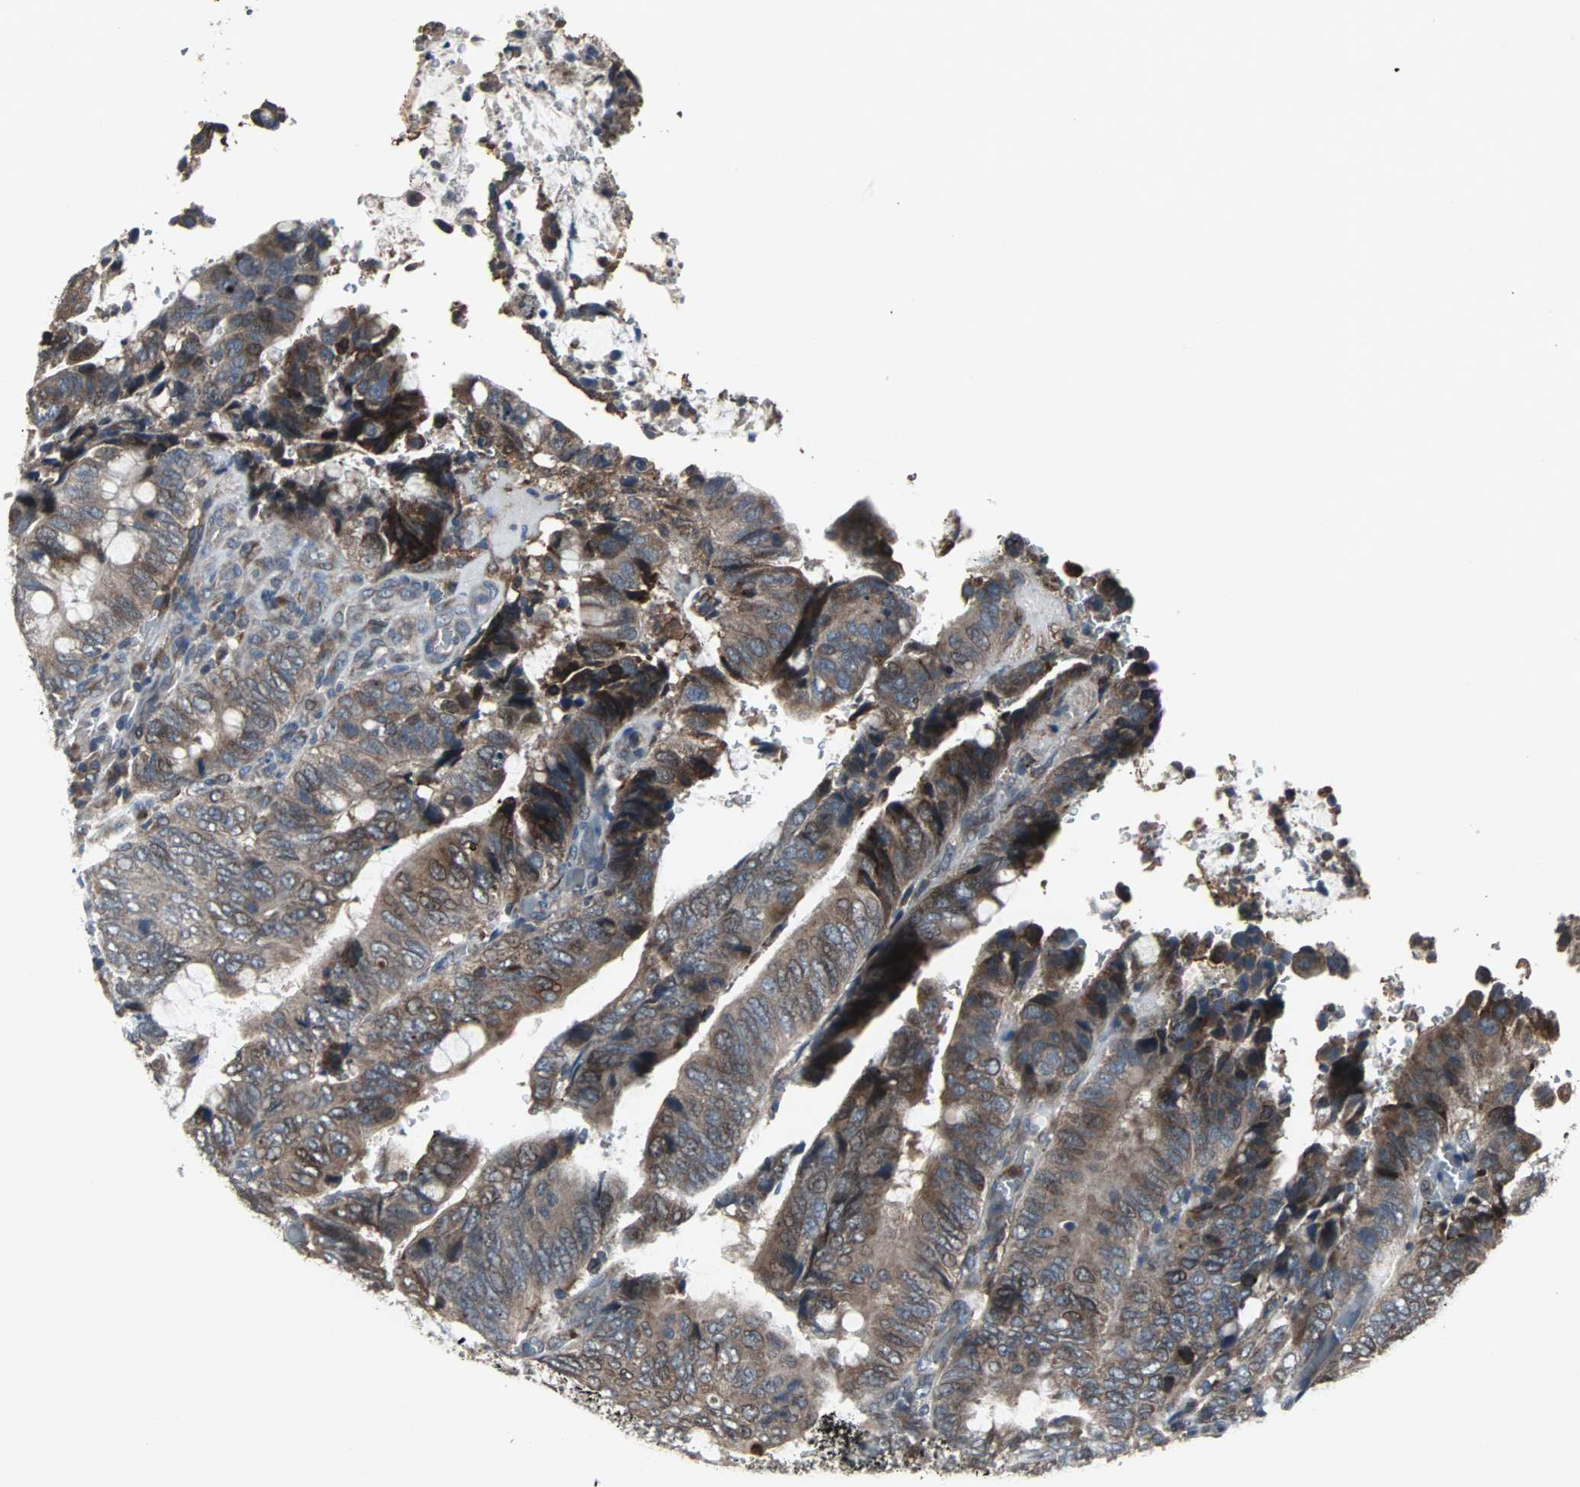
{"staining": {"intensity": "moderate", "quantity": "25%-75%", "location": "cytoplasmic/membranous"}, "tissue": "colorectal cancer", "cell_type": "Tumor cells", "image_type": "cancer", "snomed": [{"axis": "morphology", "description": "Normal tissue, NOS"}, {"axis": "morphology", "description": "Adenocarcinoma, NOS"}, {"axis": "topography", "description": "Rectum"}, {"axis": "topography", "description": "Peripheral nerve tissue"}], "caption": "Tumor cells show medium levels of moderate cytoplasmic/membranous positivity in about 25%-75% of cells in colorectal adenocarcinoma.", "gene": "SOS1", "patient": {"sex": "male", "age": 92}}